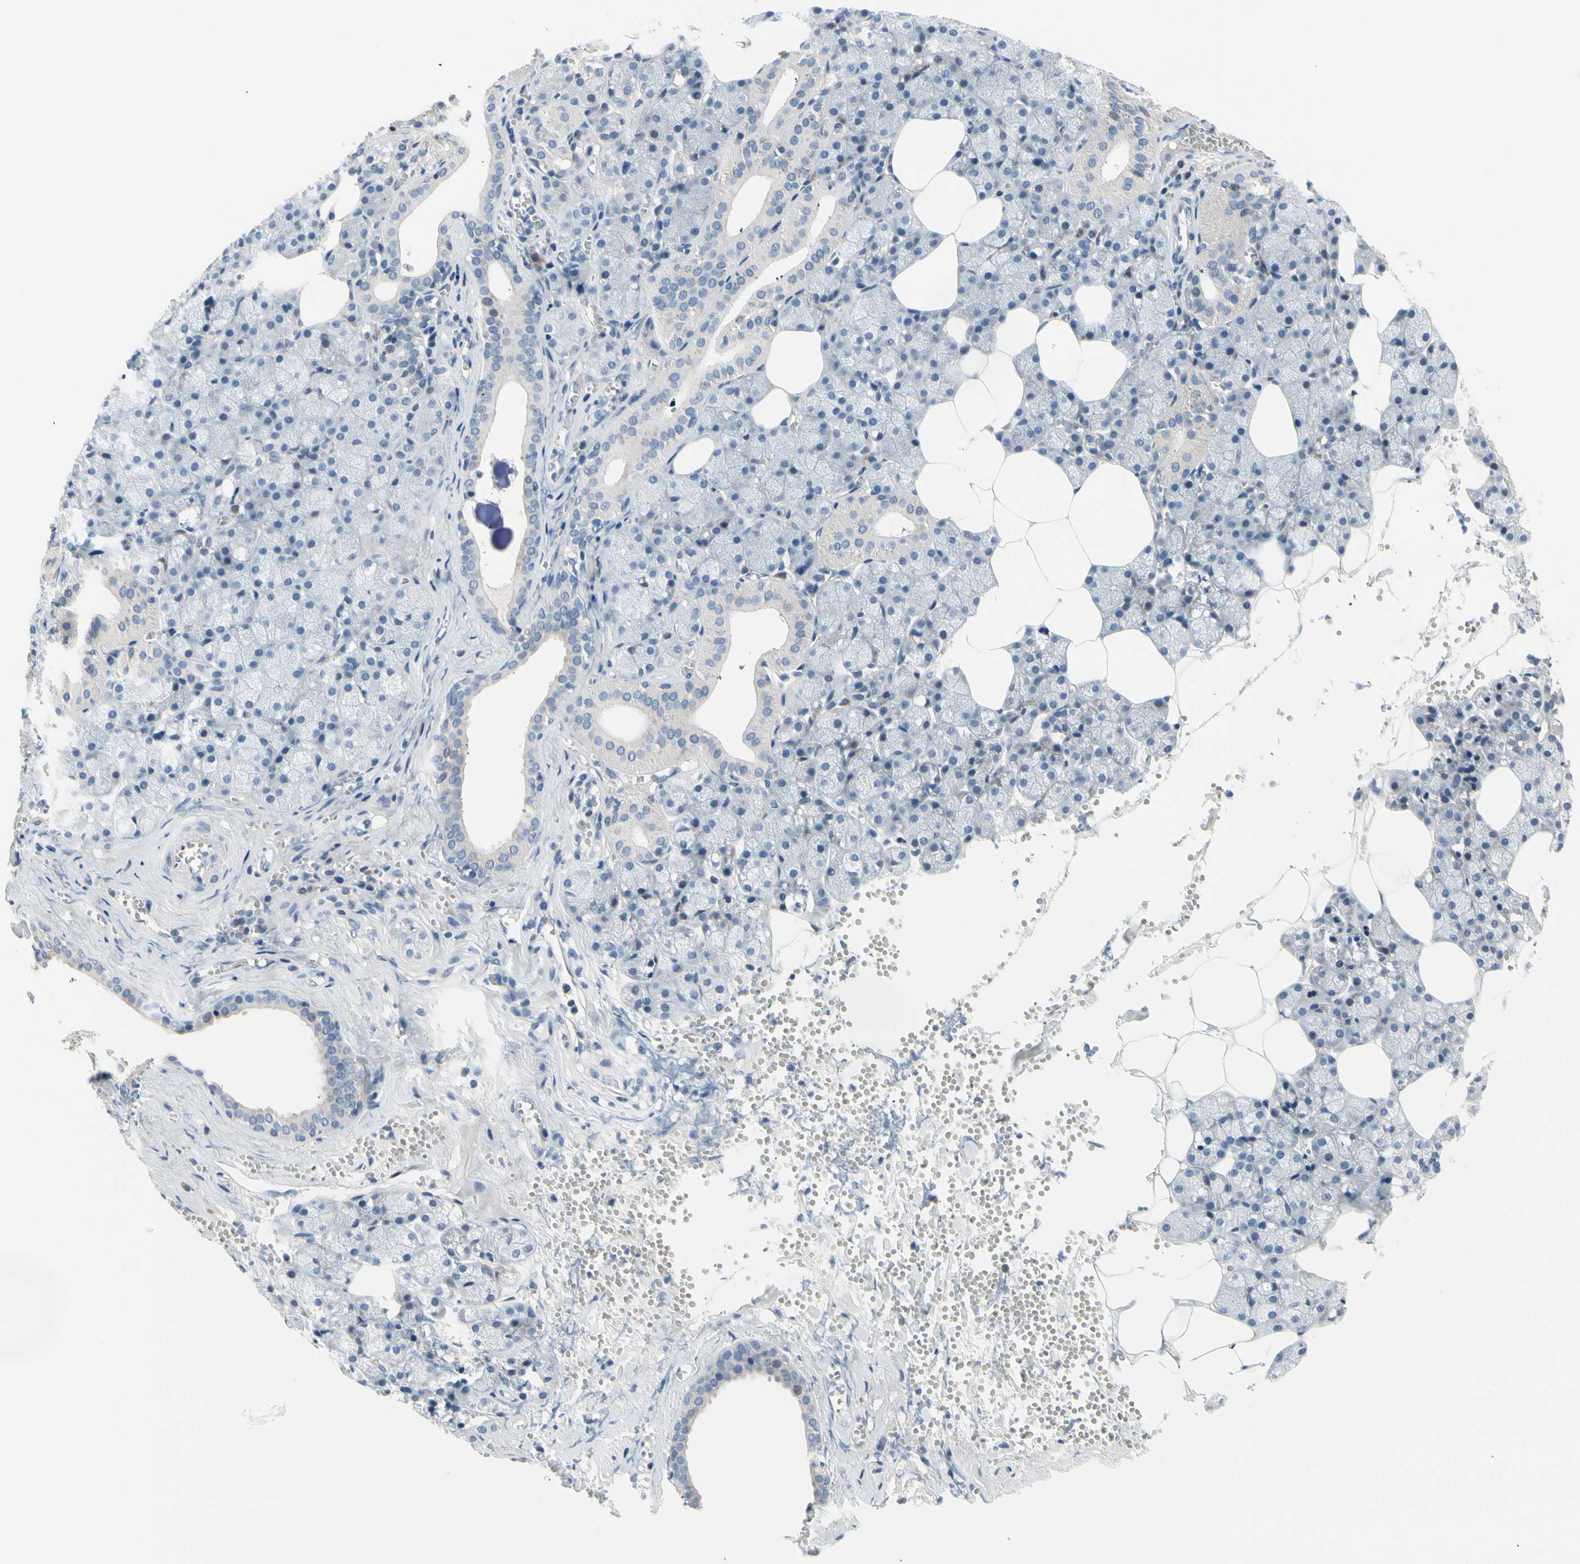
{"staining": {"intensity": "negative", "quantity": "none", "location": "none"}, "tissue": "salivary gland", "cell_type": "Glandular cells", "image_type": "normal", "snomed": [{"axis": "morphology", "description": "Normal tissue, NOS"}, {"axis": "topography", "description": "Salivary gland"}], "caption": "IHC image of benign salivary gland: salivary gland stained with DAB shows no significant protein expression in glandular cells. The staining was performed using DAB (3,3'-diaminobenzidine) to visualize the protein expression in brown, while the nuclei were stained in blue with hematoxylin (Magnification: 20x).", "gene": "NFASC", "patient": {"sex": "male", "age": 62}}